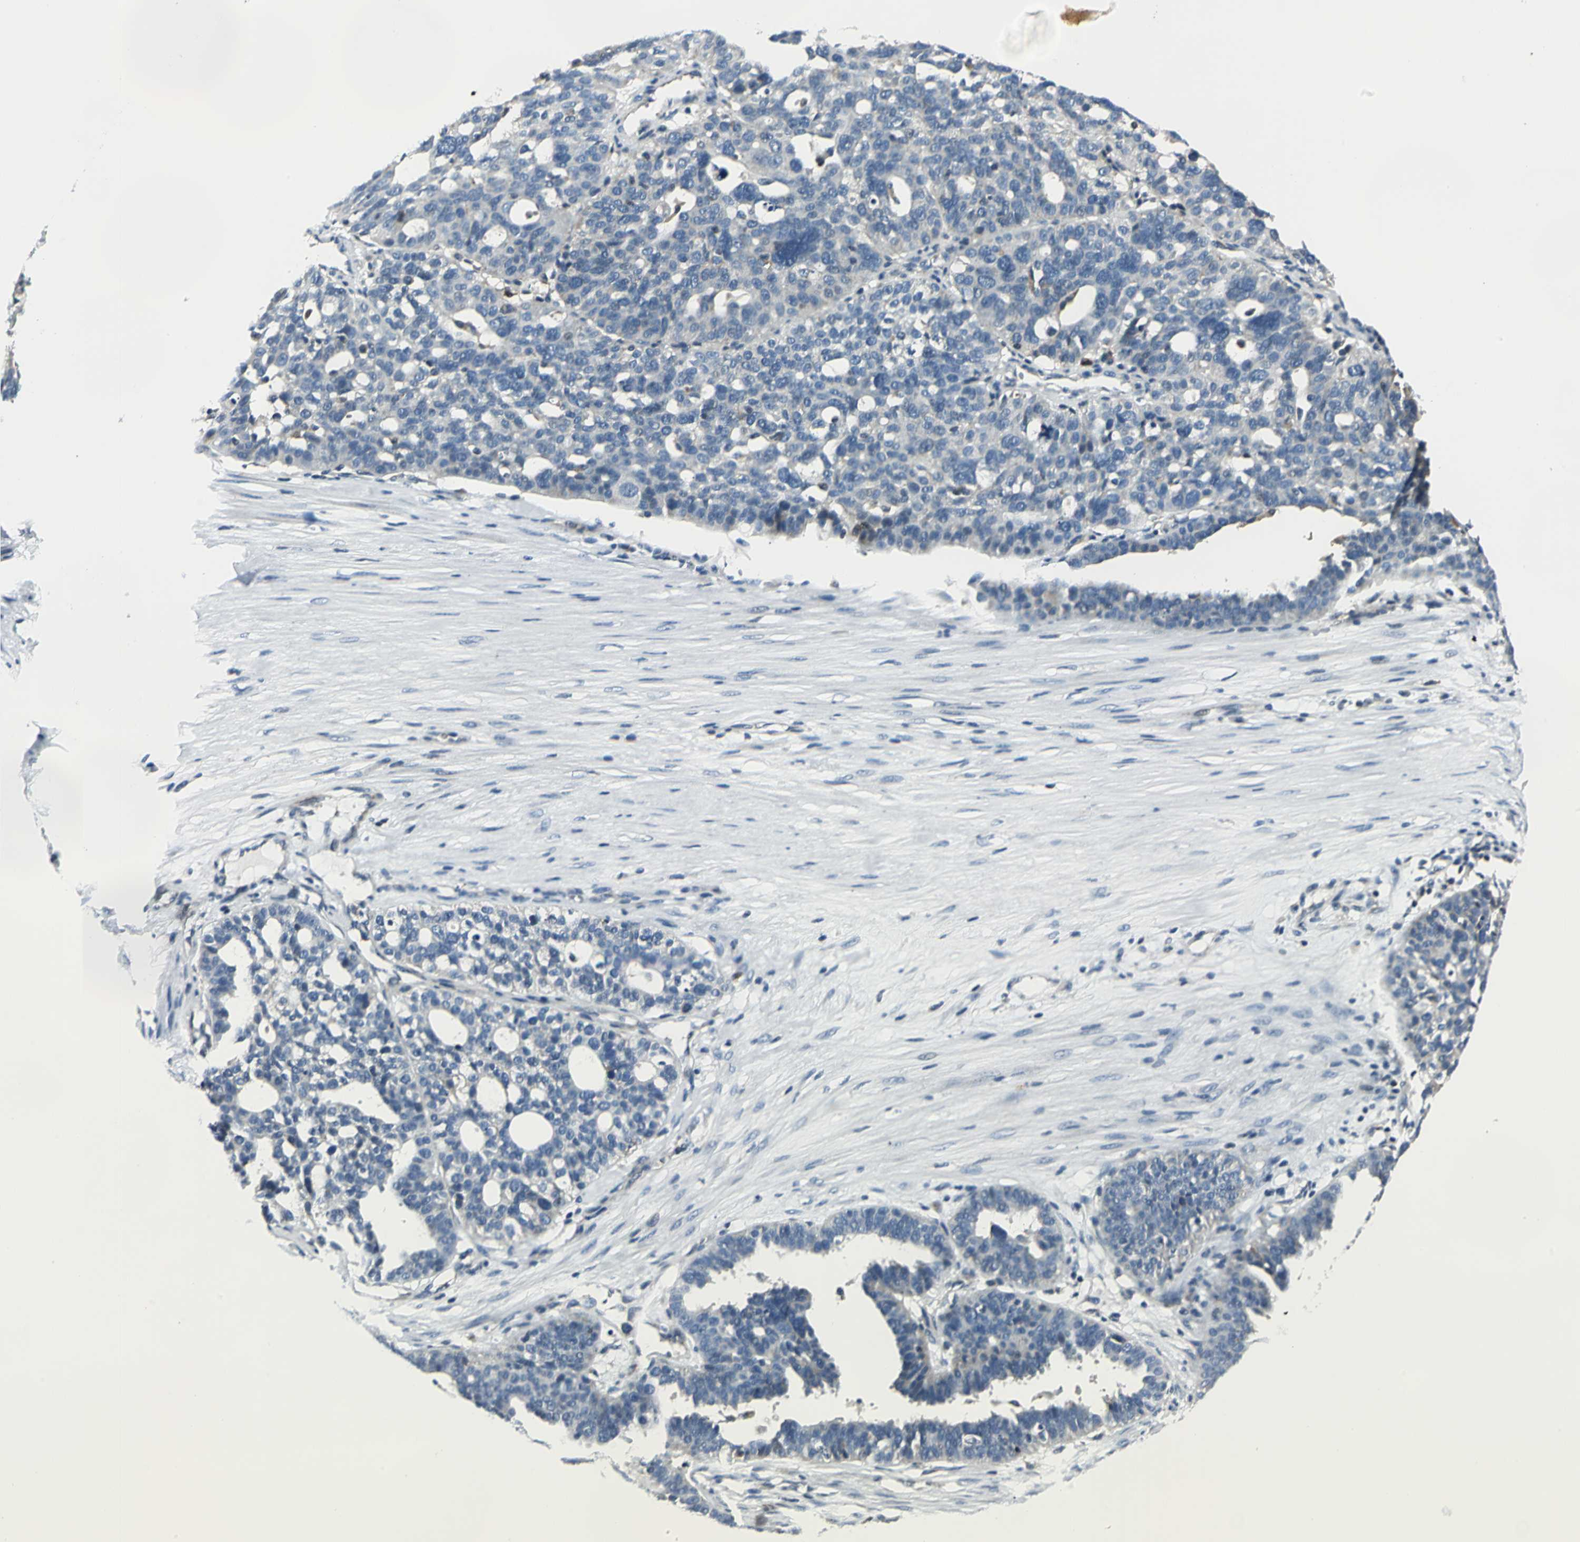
{"staining": {"intensity": "negative", "quantity": "none", "location": "none"}, "tissue": "ovarian cancer", "cell_type": "Tumor cells", "image_type": "cancer", "snomed": [{"axis": "morphology", "description": "Cystadenocarcinoma, serous, NOS"}, {"axis": "topography", "description": "Ovary"}], "caption": "IHC photomicrograph of human serous cystadenocarcinoma (ovarian) stained for a protein (brown), which shows no expression in tumor cells.", "gene": "USP40", "patient": {"sex": "female", "age": 59}}